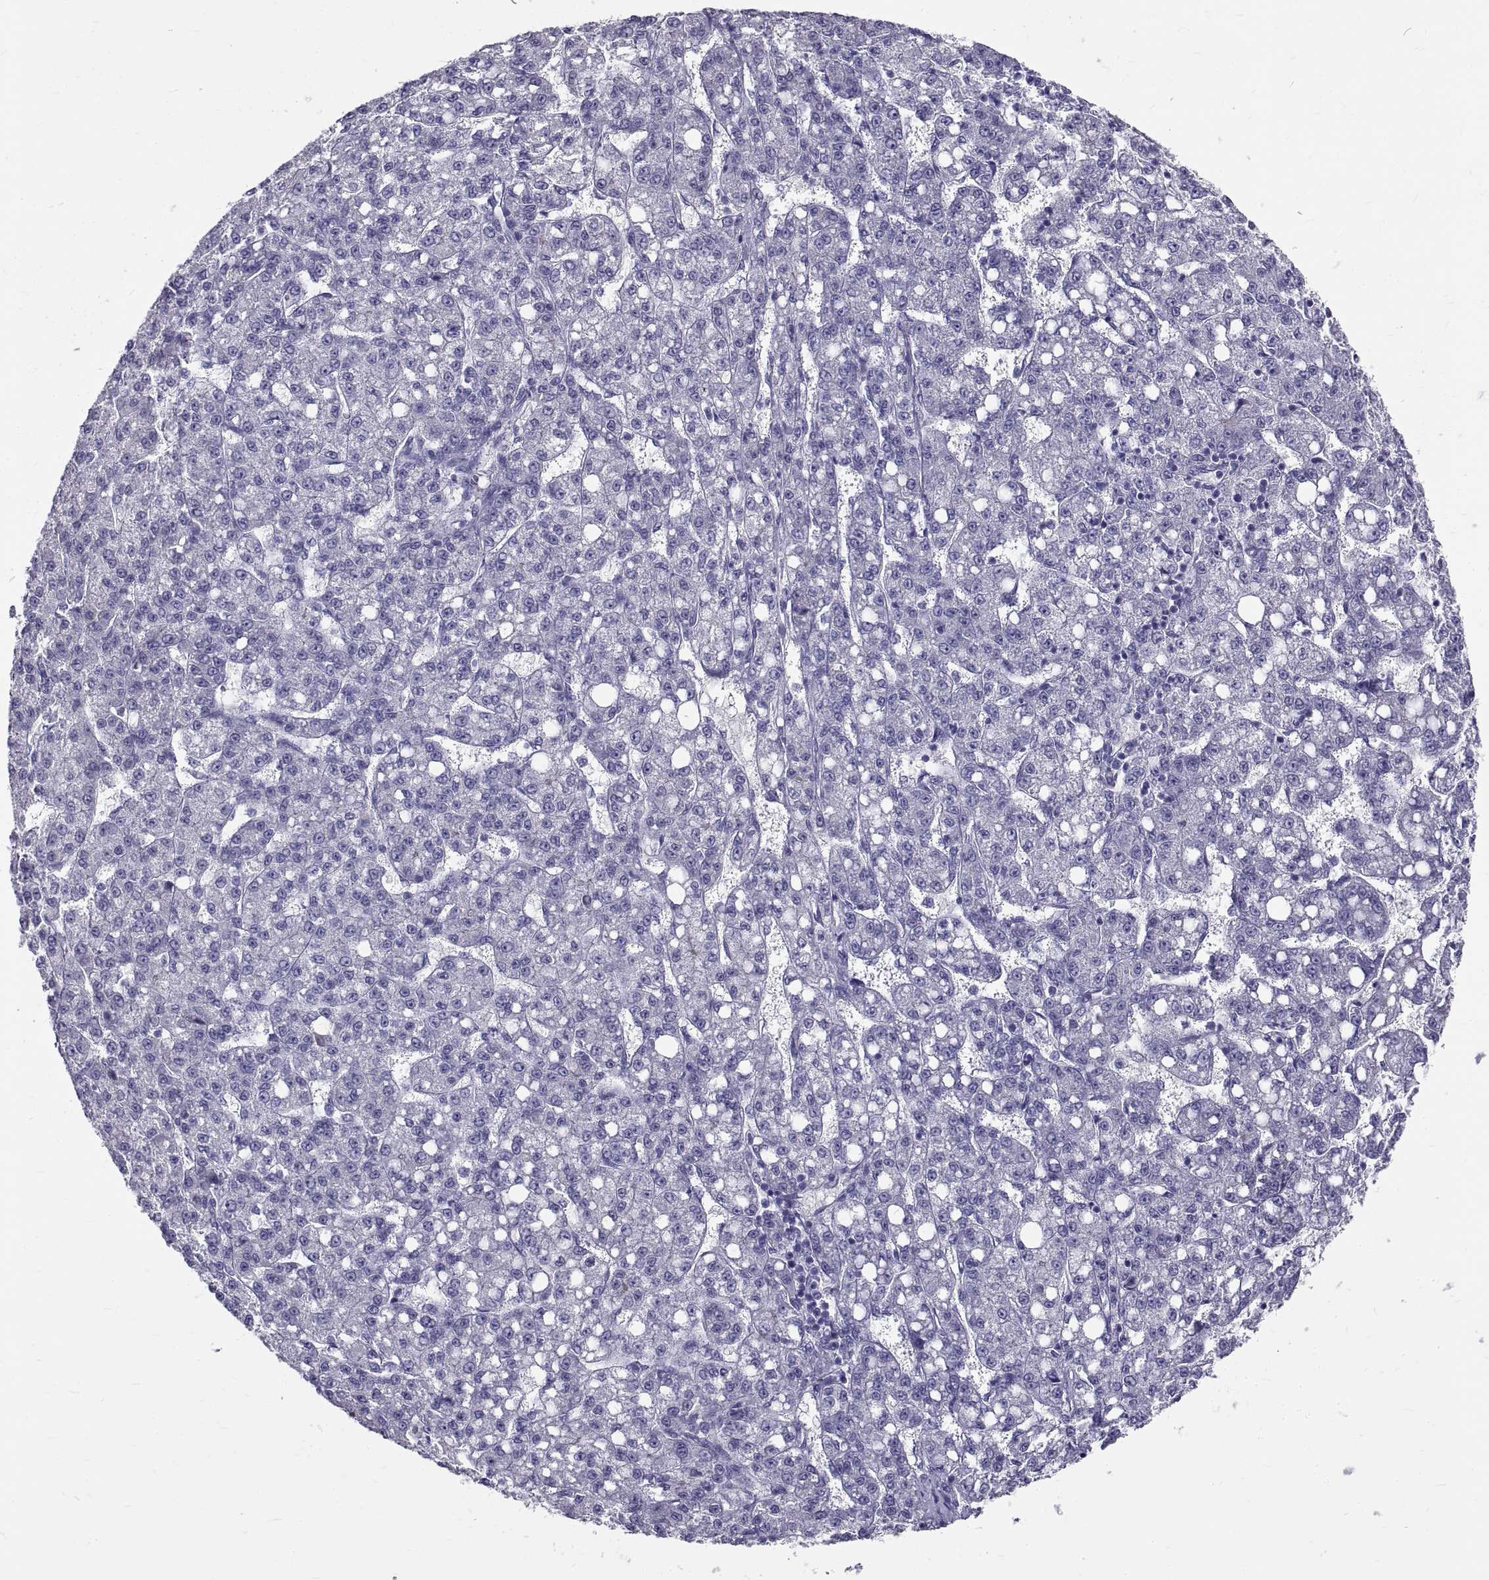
{"staining": {"intensity": "negative", "quantity": "none", "location": "none"}, "tissue": "liver cancer", "cell_type": "Tumor cells", "image_type": "cancer", "snomed": [{"axis": "morphology", "description": "Carcinoma, Hepatocellular, NOS"}, {"axis": "topography", "description": "Liver"}], "caption": "High magnification brightfield microscopy of hepatocellular carcinoma (liver) stained with DAB (3,3'-diaminobenzidine) (brown) and counterstained with hematoxylin (blue): tumor cells show no significant positivity.", "gene": "GNG12", "patient": {"sex": "female", "age": 65}}